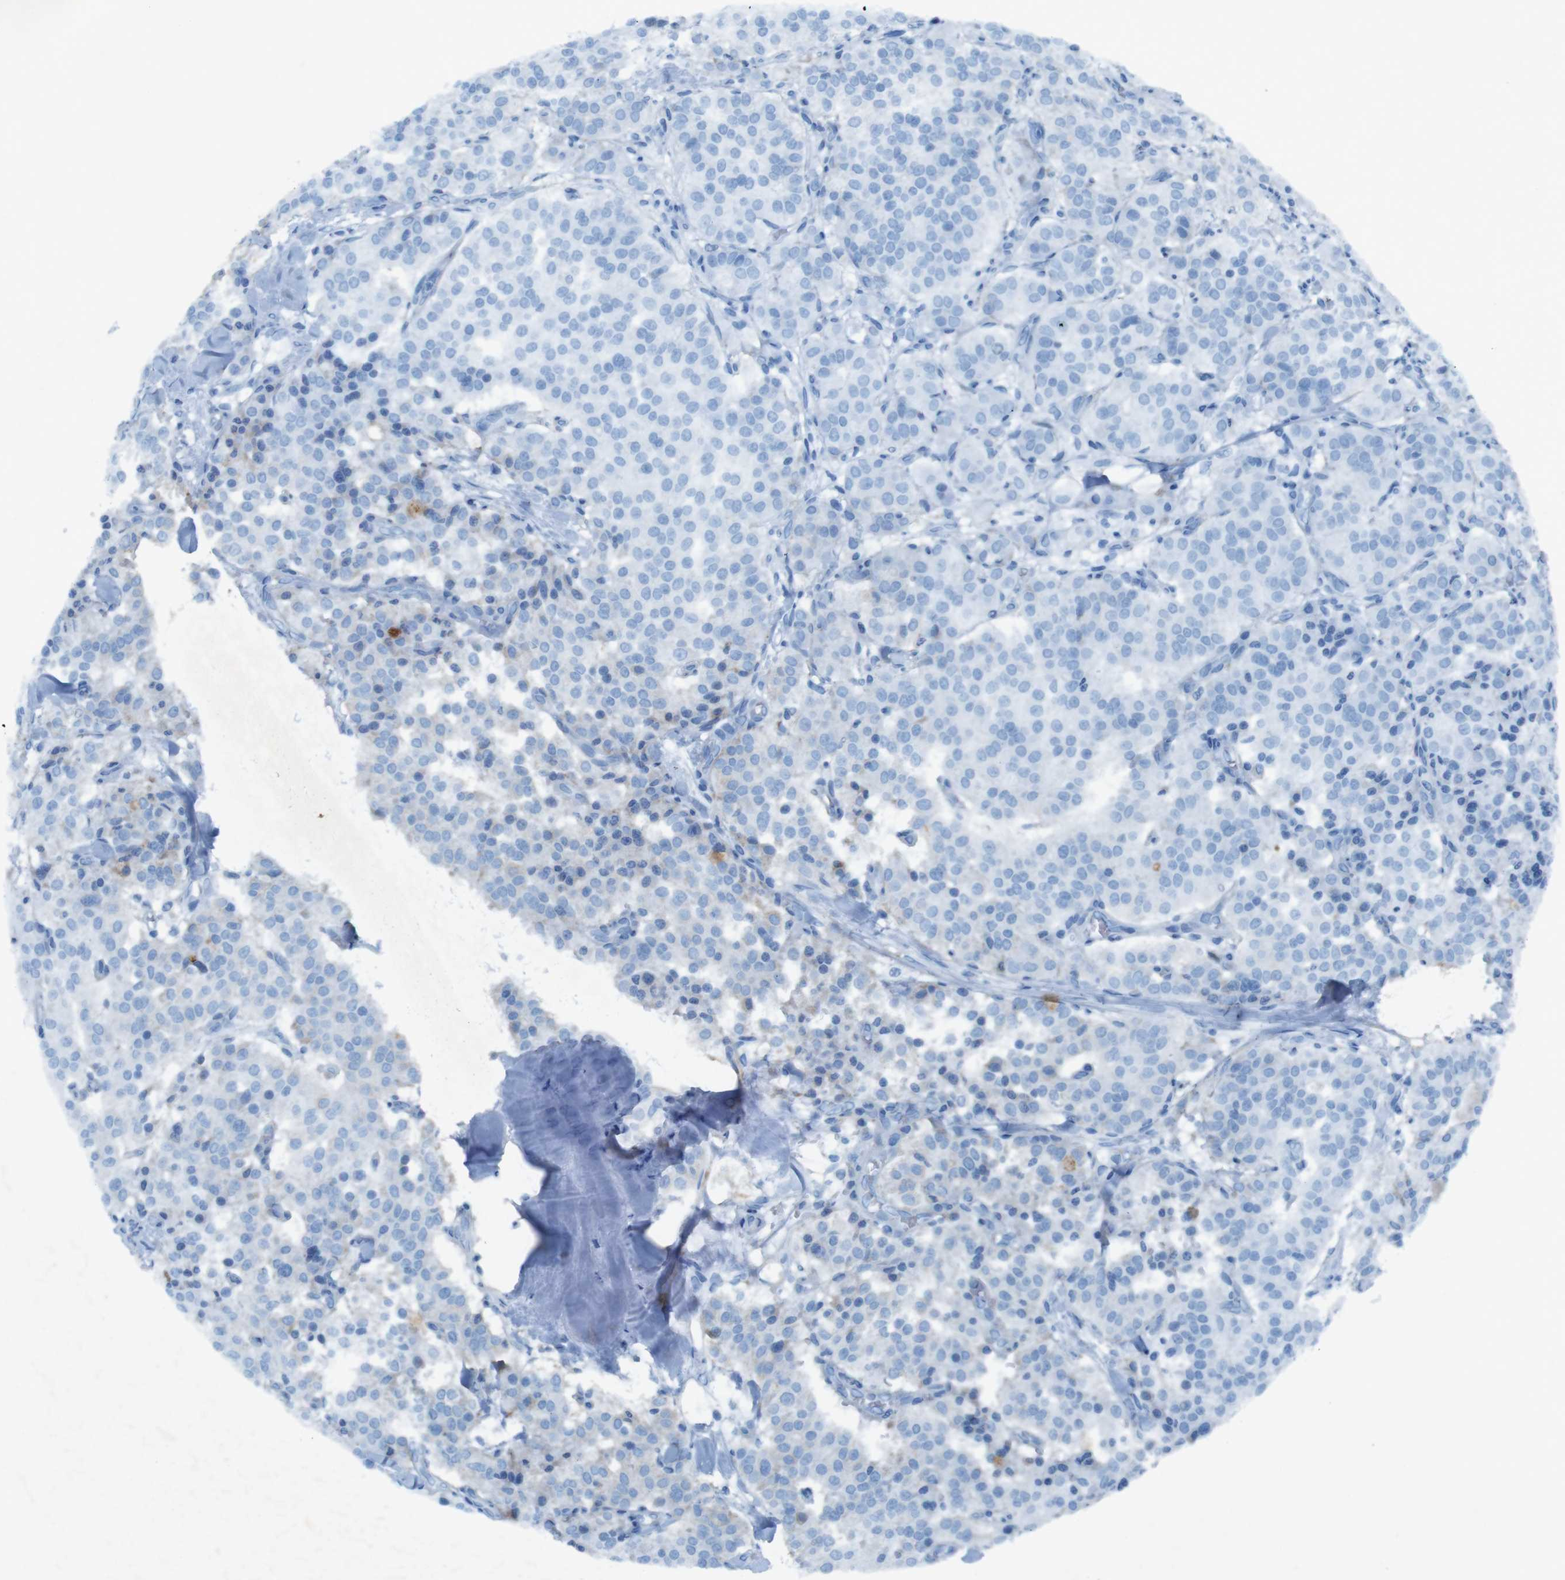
{"staining": {"intensity": "negative", "quantity": "none", "location": "none"}, "tissue": "carcinoid", "cell_type": "Tumor cells", "image_type": "cancer", "snomed": [{"axis": "morphology", "description": "Carcinoid, malignant, NOS"}, {"axis": "topography", "description": "Lung"}], "caption": "The histopathology image demonstrates no significant staining in tumor cells of carcinoid (malignant).", "gene": "MOGAT3", "patient": {"sex": "male", "age": 30}}